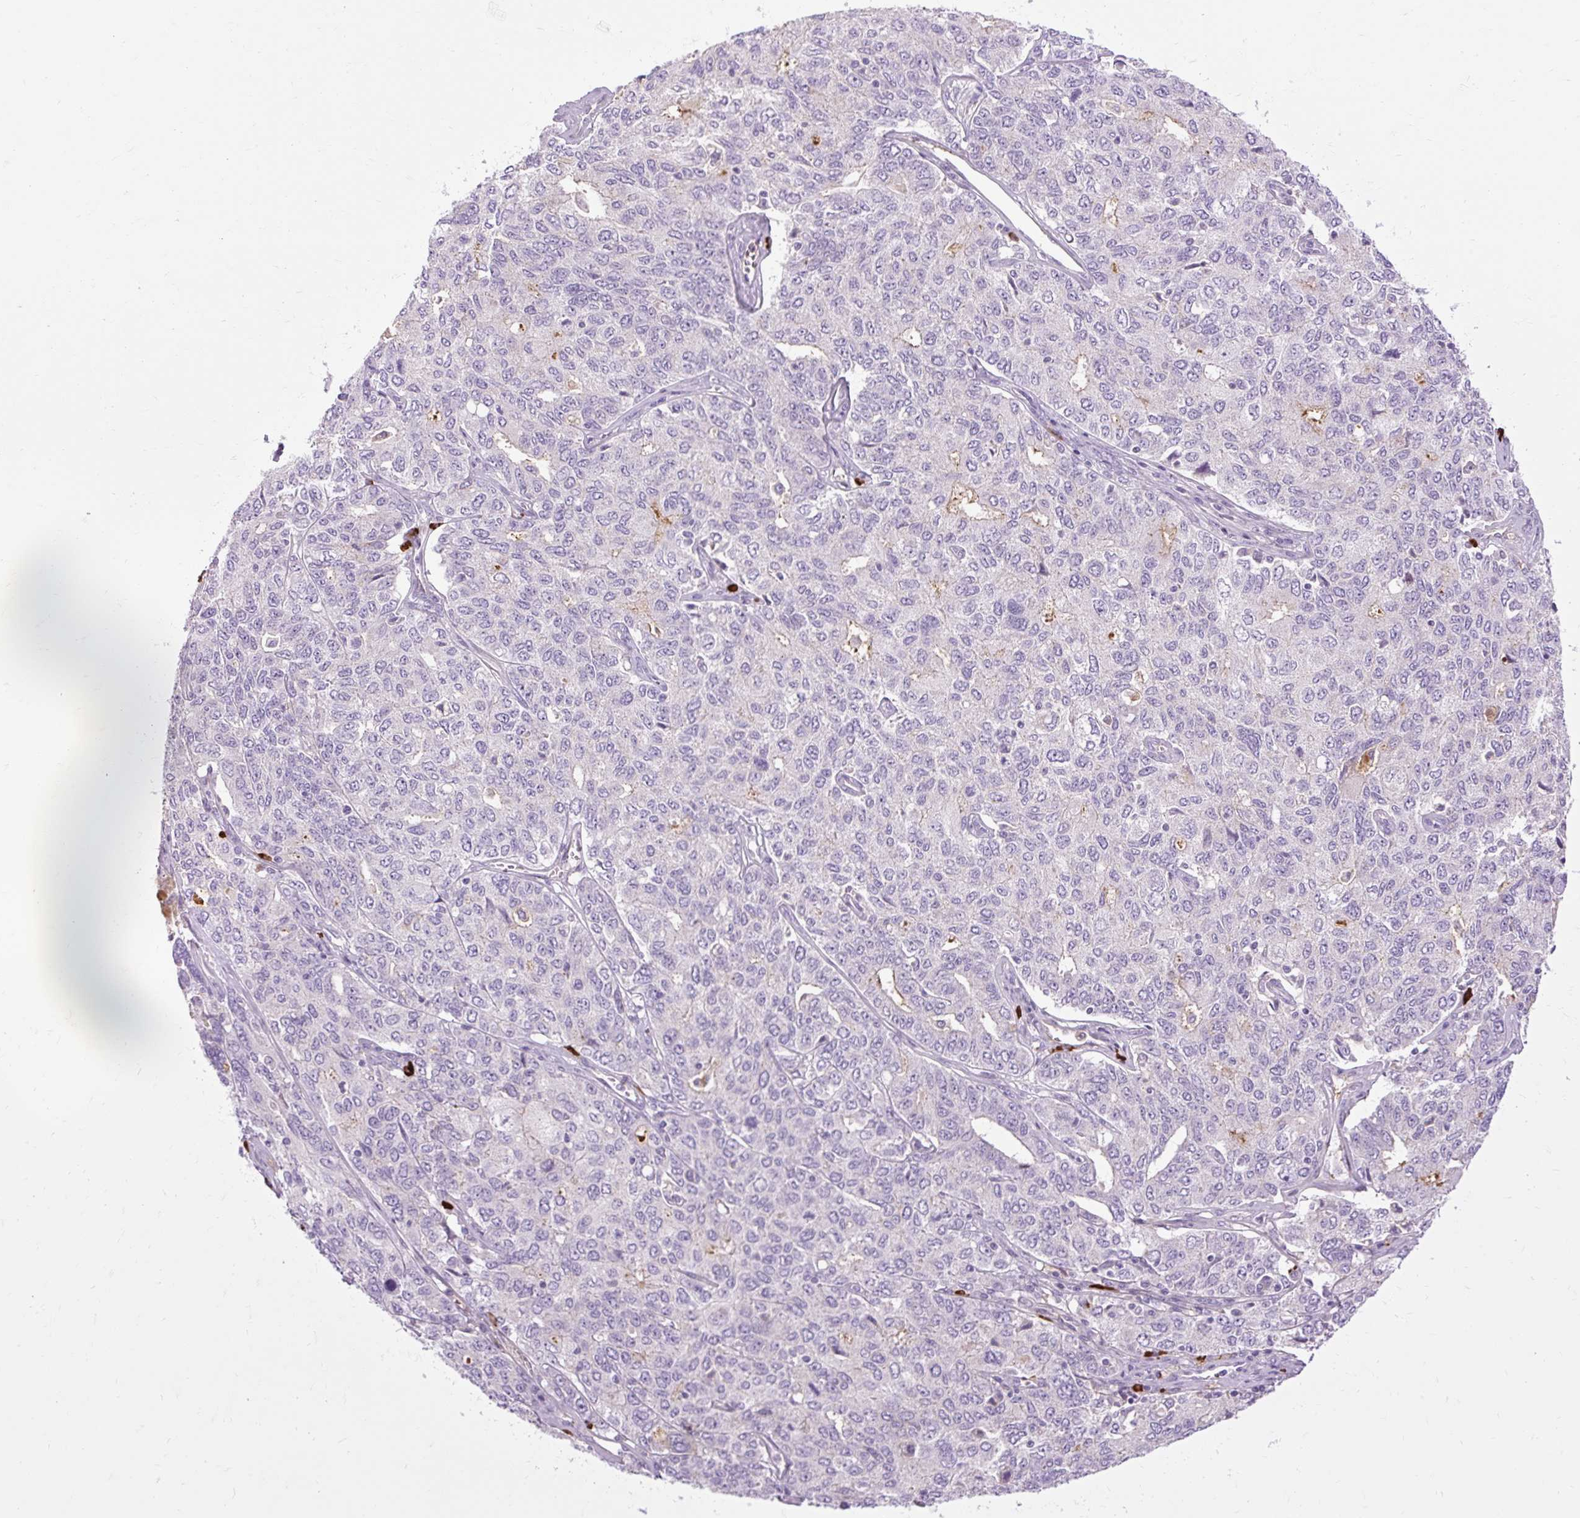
{"staining": {"intensity": "negative", "quantity": "none", "location": "none"}, "tissue": "ovarian cancer", "cell_type": "Tumor cells", "image_type": "cancer", "snomed": [{"axis": "morphology", "description": "Carcinoma, endometroid"}, {"axis": "topography", "description": "Ovary"}], "caption": "Protein analysis of ovarian endometroid carcinoma displays no significant staining in tumor cells.", "gene": "ARRDC2", "patient": {"sex": "female", "age": 62}}